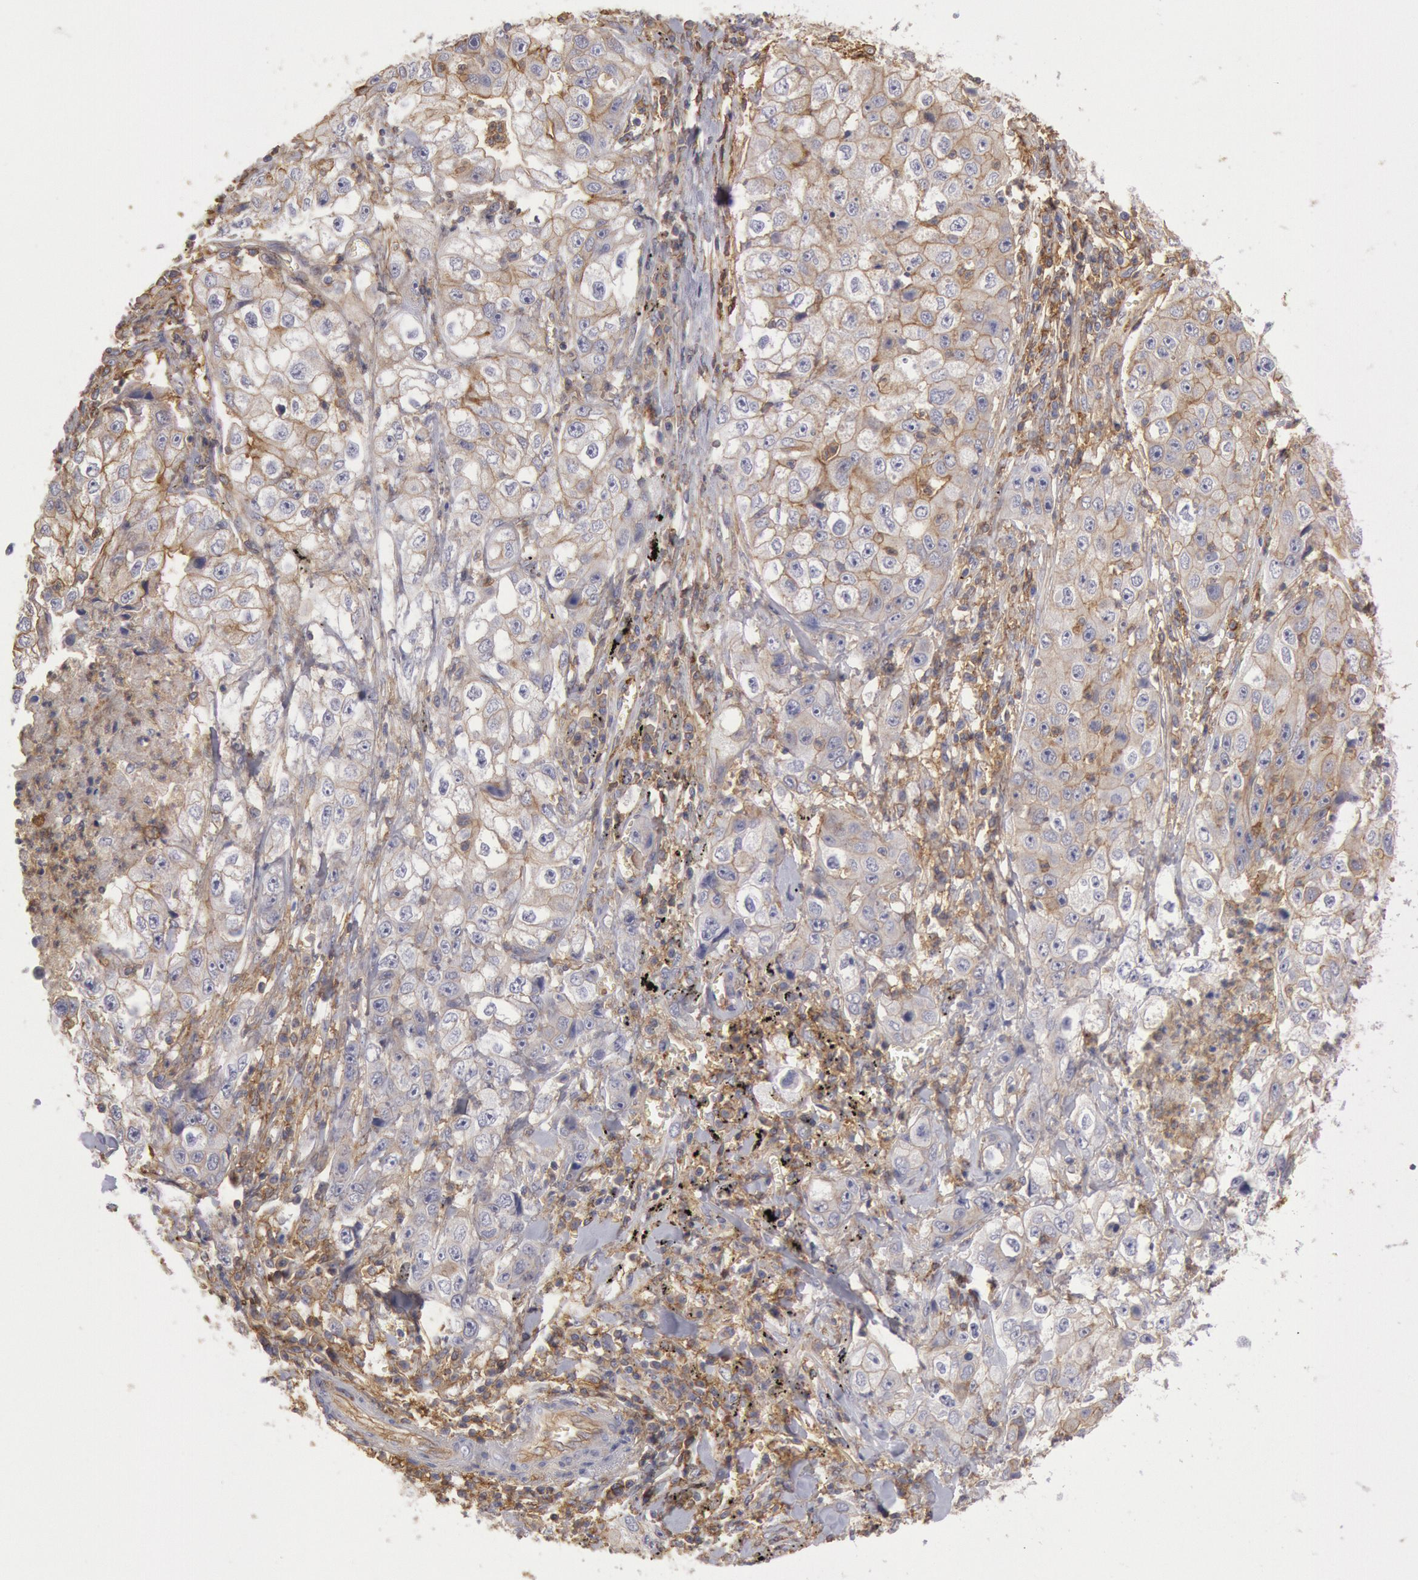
{"staining": {"intensity": "moderate", "quantity": "25%-75%", "location": "cytoplasmic/membranous"}, "tissue": "lung cancer", "cell_type": "Tumor cells", "image_type": "cancer", "snomed": [{"axis": "morphology", "description": "Squamous cell carcinoma, NOS"}, {"axis": "topography", "description": "Lung"}], "caption": "This image demonstrates lung cancer stained with immunohistochemistry (IHC) to label a protein in brown. The cytoplasmic/membranous of tumor cells show moderate positivity for the protein. Nuclei are counter-stained blue.", "gene": "SNAP23", "patient": {"sex": "male", "age": 64}}